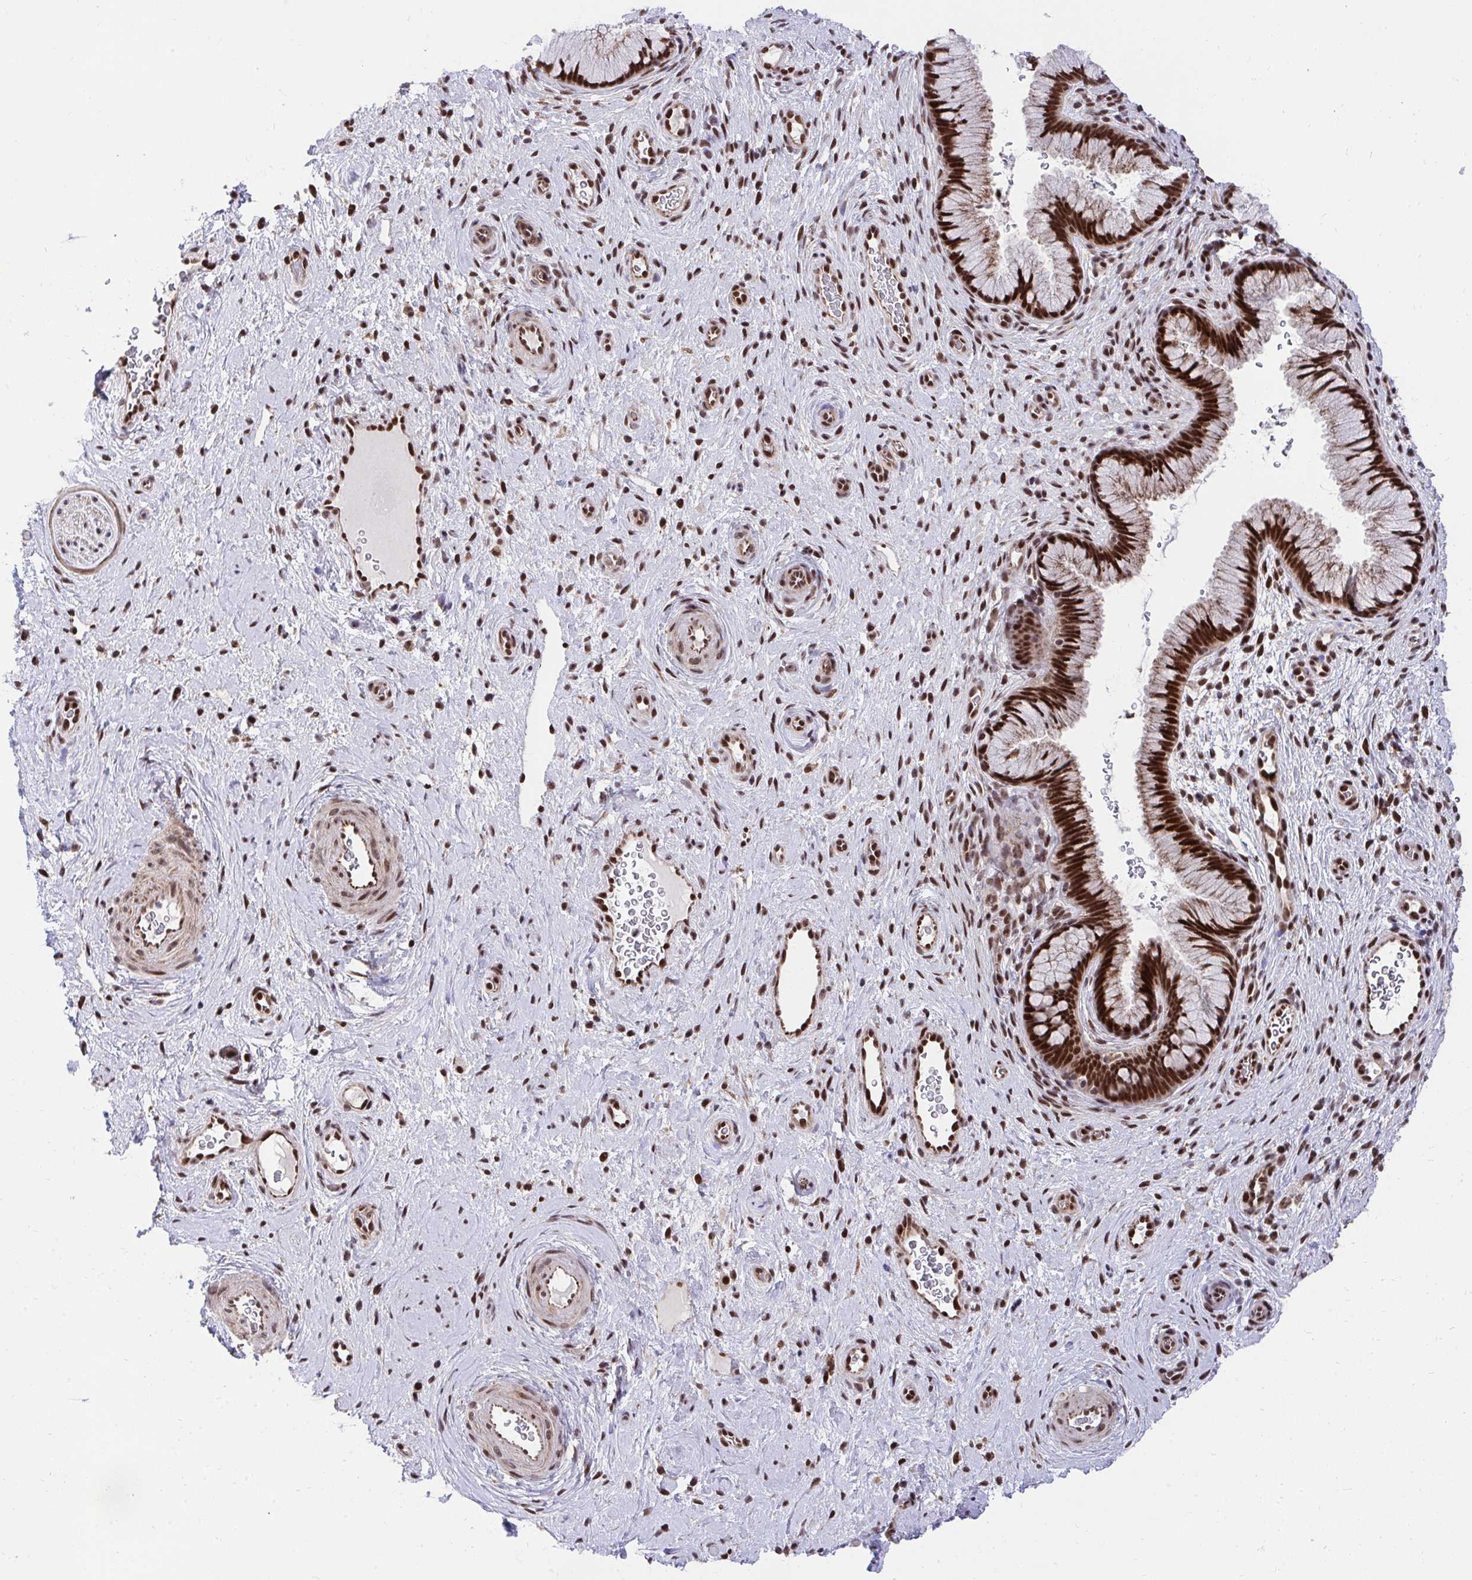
{"staining": {"intensity": "strong", "quantity": ">75%", "location": "cytoplasmic/membranous,nuclear"}, "tissue": "cervix", "cell_type": "Glandular cells", "image_type": "normal", "snomed": [{"axis": "morphology", "description": "Normal tissue, NOS"}, {"axis": "topography", "description": "Cervix"}], "caption": "Brown immunohistochemical staining in normal cervix reveals strong cytoplasmic/membranous,nuclear staining in about >75% of glandular cells.", "gene": "HOXA4", "patient": {"sex": "female", "age": 34}}